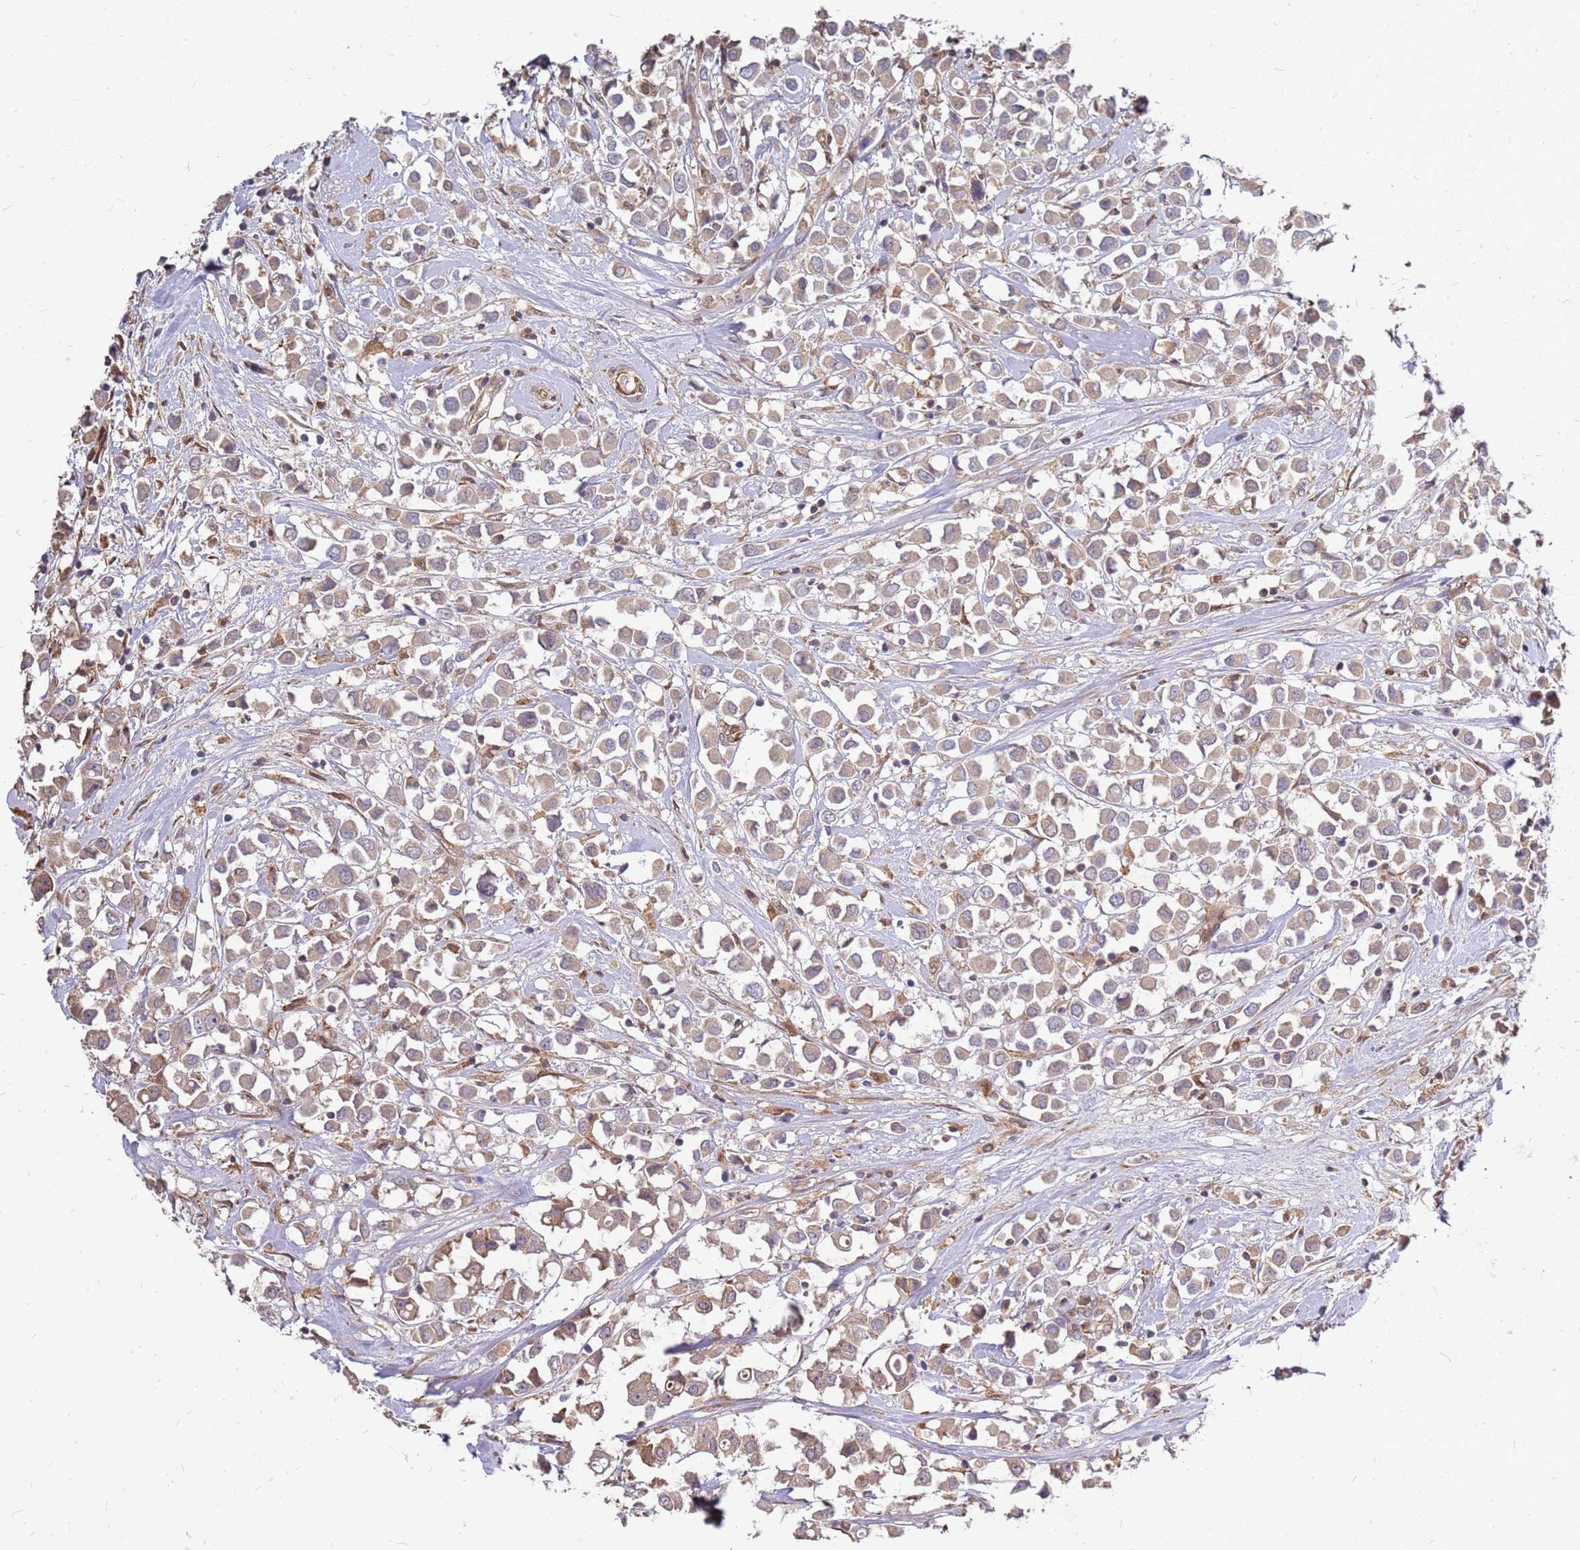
{"staining": {"intensity": "weak", "quantity": ">75%", "location": "cytoplasmic/membranous"}, "tissue": "breast cancer", "cell_type": "Tumor cells", "image_type": "cancer", "snomed": [{"axis": "morphology", "description": "Duct carcinoma"}, {"axis": "topography", "description": "Breast"}], "caption": "Immunohistochemistry (IHC) staining of breast infiltrating ductal carcinoma, which shows low levels of weak cytoplasmic/membranous expression in approximately >75% of tumor cells indicating weak cytoplasmic/membranous protein expression. The staining was performed using DAB (brown) for protein detection and nuclei were counterstained in hematoxylin (blue).", "gene": "NUDT14", "patient": {"sex": "female", "age": 61}}